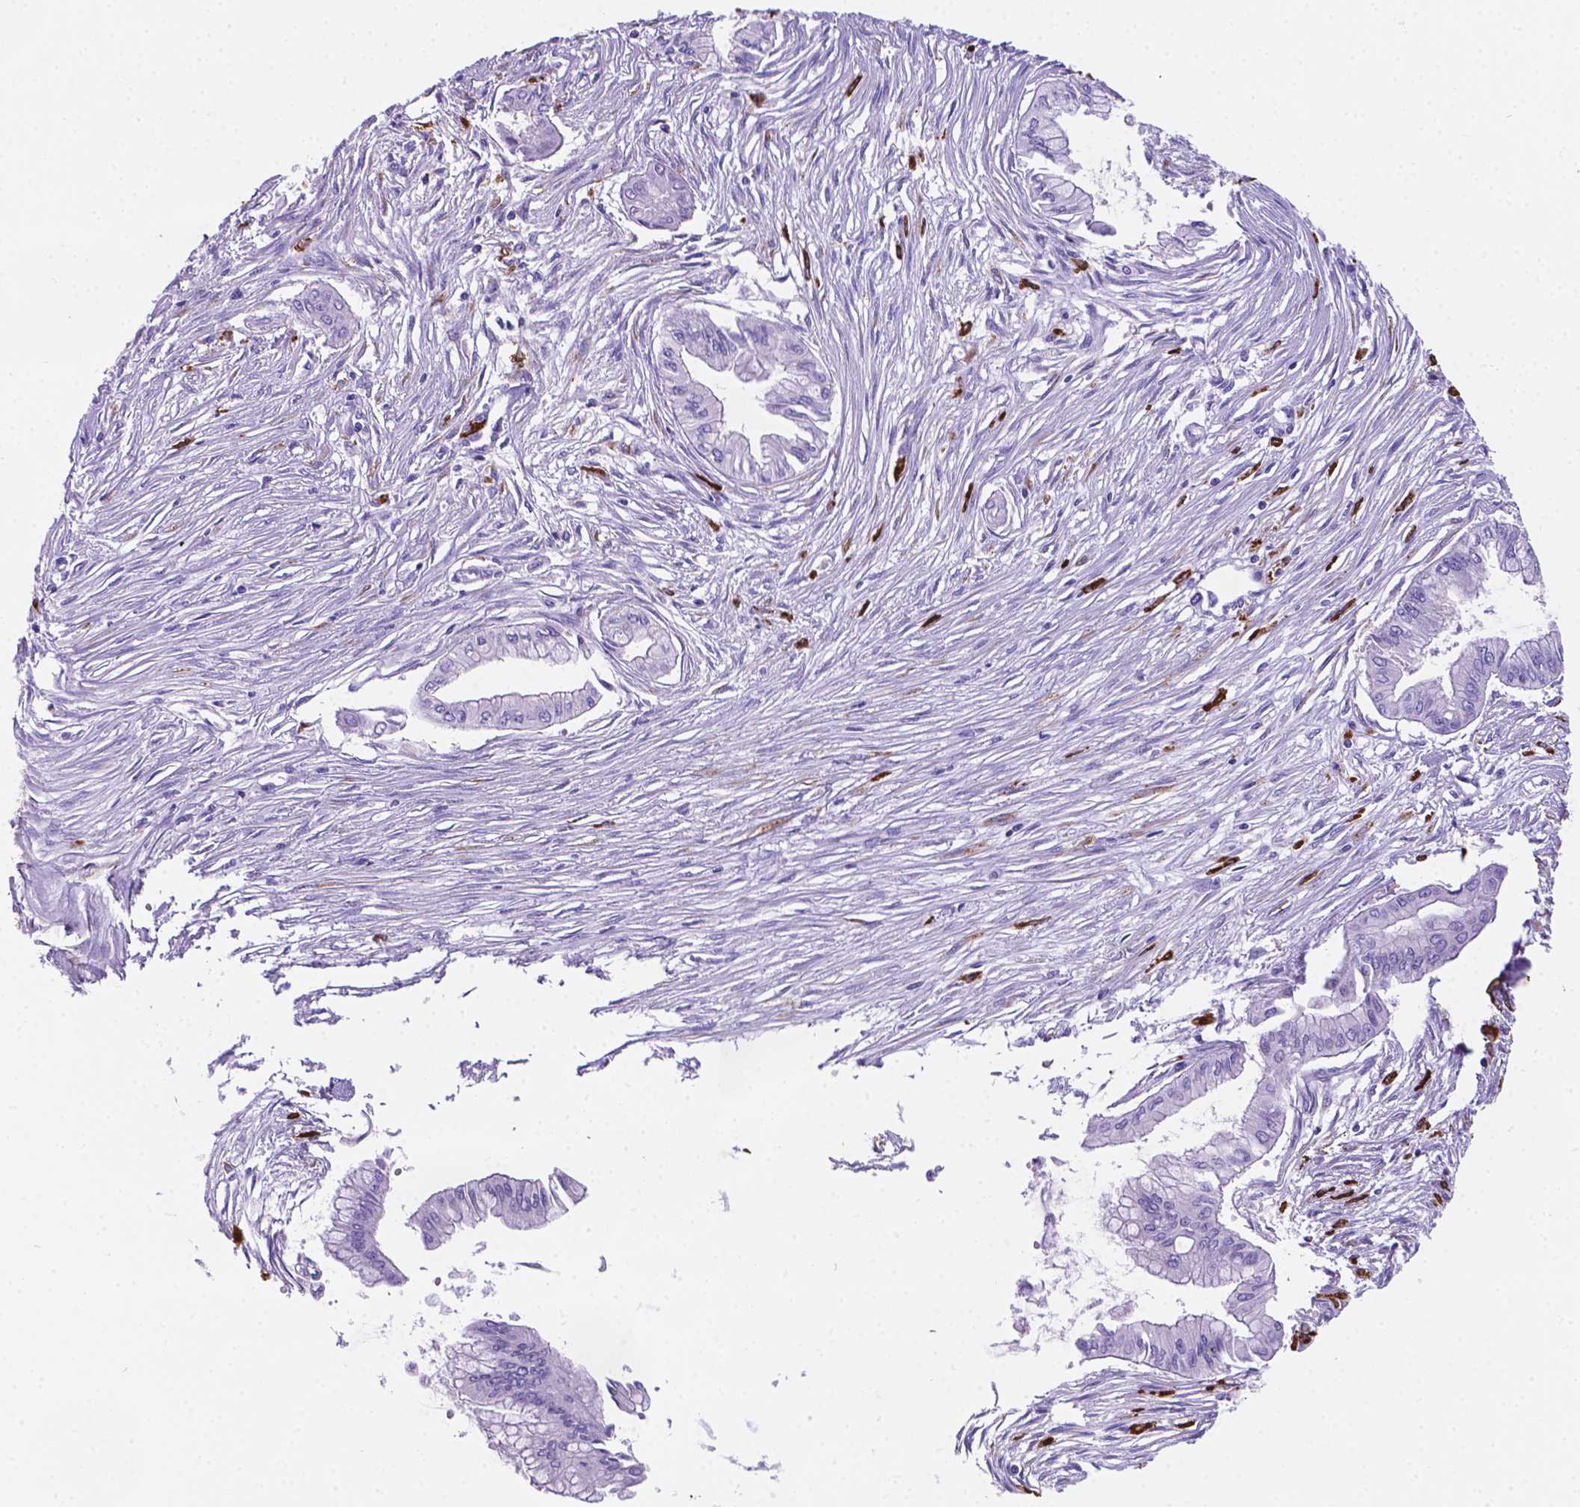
{"staining": {"intensity": "negative", "quantity": "none", "location": "none"}, "tissue": "pancreatic cancer", "cell_type": "Tumor cells", "image_type": "cancer", "snomed": [{"axis": "morphology", "description": "Adenocarcinoma, NOS"}, {"axis": "topography", "description": "Pancreas"}], "caption": "High magnification brightfield microscopy of pancreatic cancer stained with DAB (brown) and counterstained with hematoxylin (blue): tumor cells show no significant staining.", "gene": "MACF1", "patient": {"sex": "female", "age": 68}}